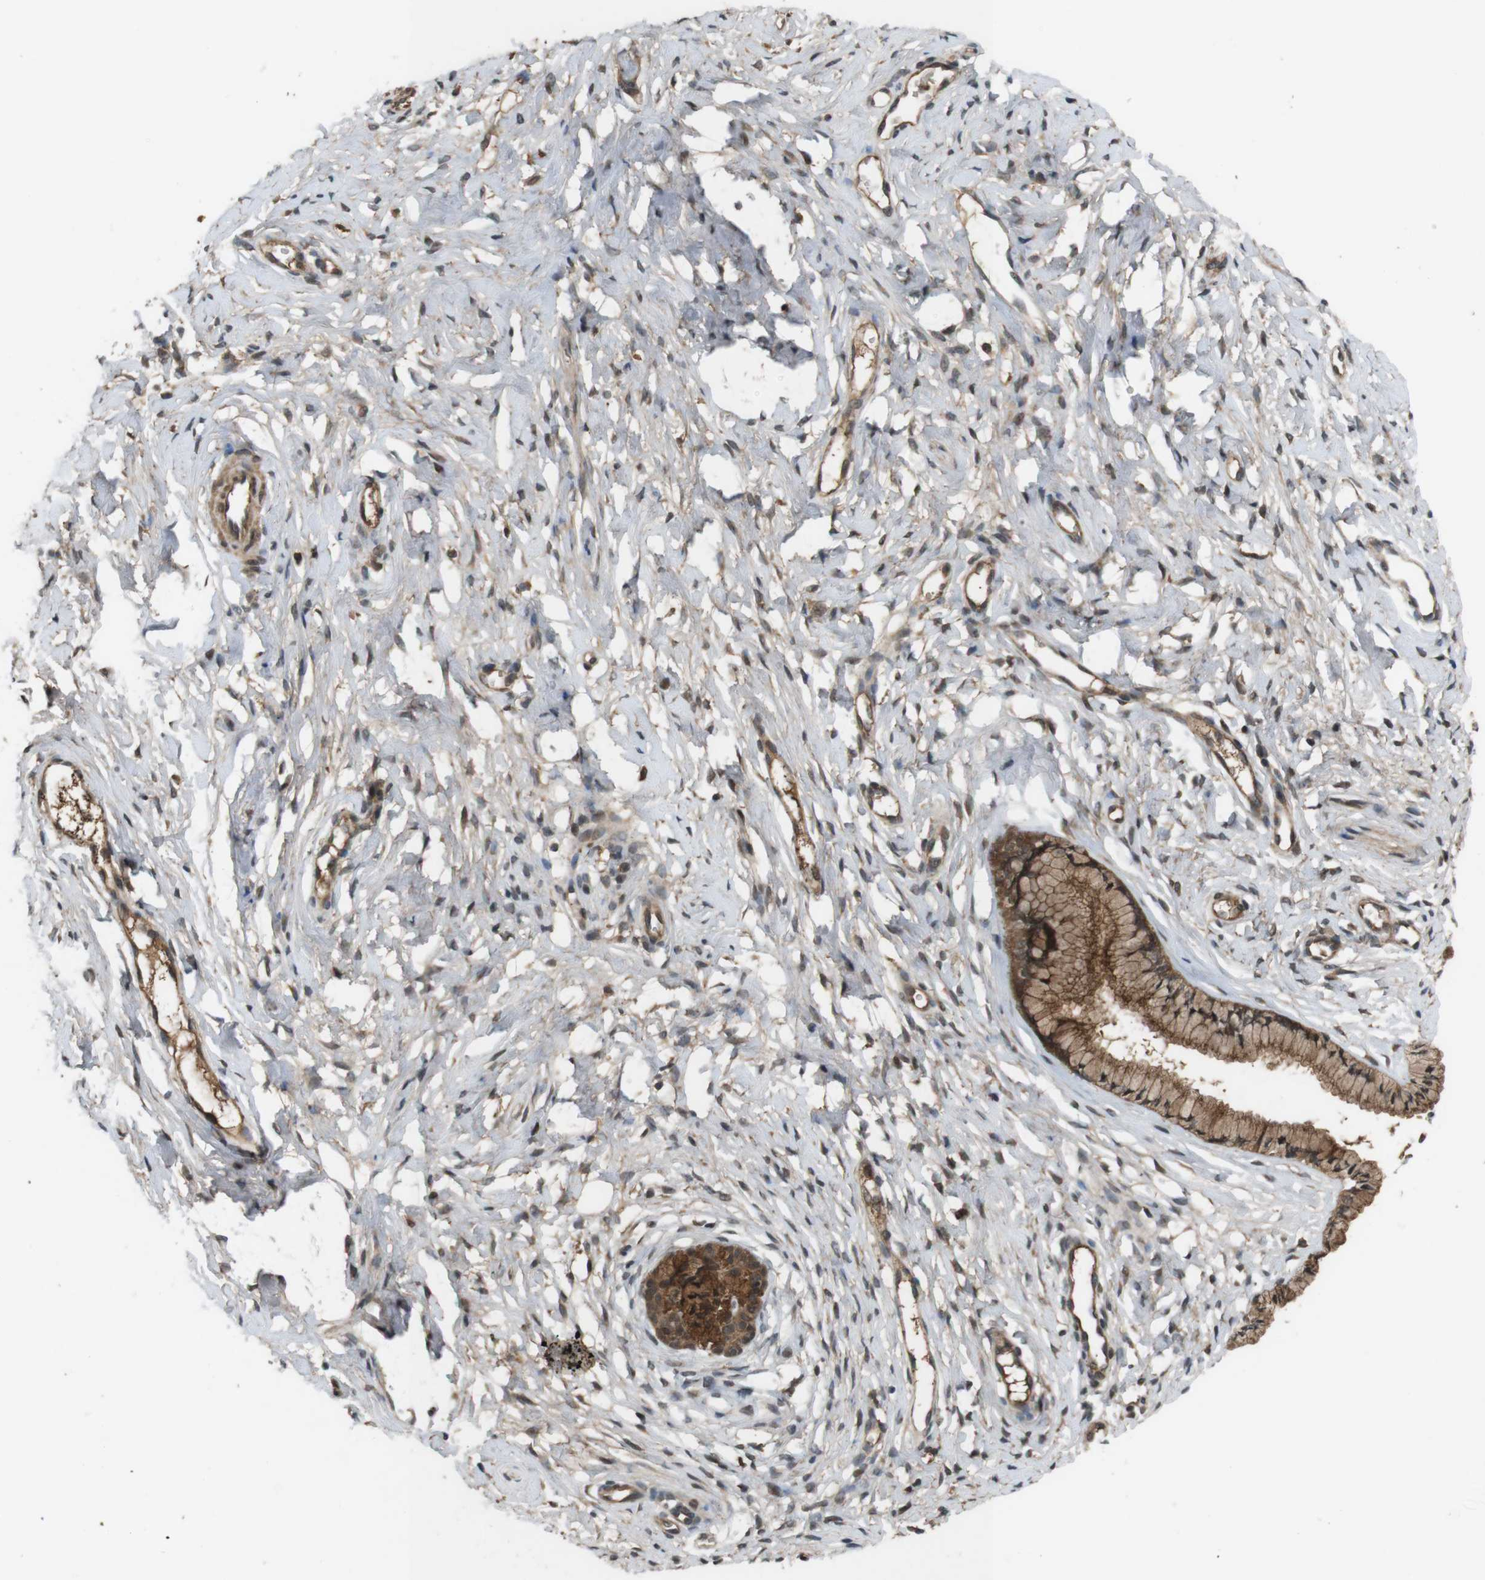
{"staining": {"intensity": "moderate", "quantity": ">75%", "location": "cytoplasmic/membranous"}, "tissue": "cervix", "cell_type": "Glandular cells", "image_type": "normal", "snomed": [{"axis": "morphology", "description": "Normal tissue, NOS"}, {"axis": "topography", "description": "Cervix"}], "caption": "This photomicrograph displays unremarkable cervix stained with immunohistochemistry to label a protein in brown. The cytoplasmic/membranous of glandular cells show moderate positivity for the protein. Nuclei are counter-stained blue.", "gene": "NFKBIE", "patient": {"sex": "female", "age": 65}}